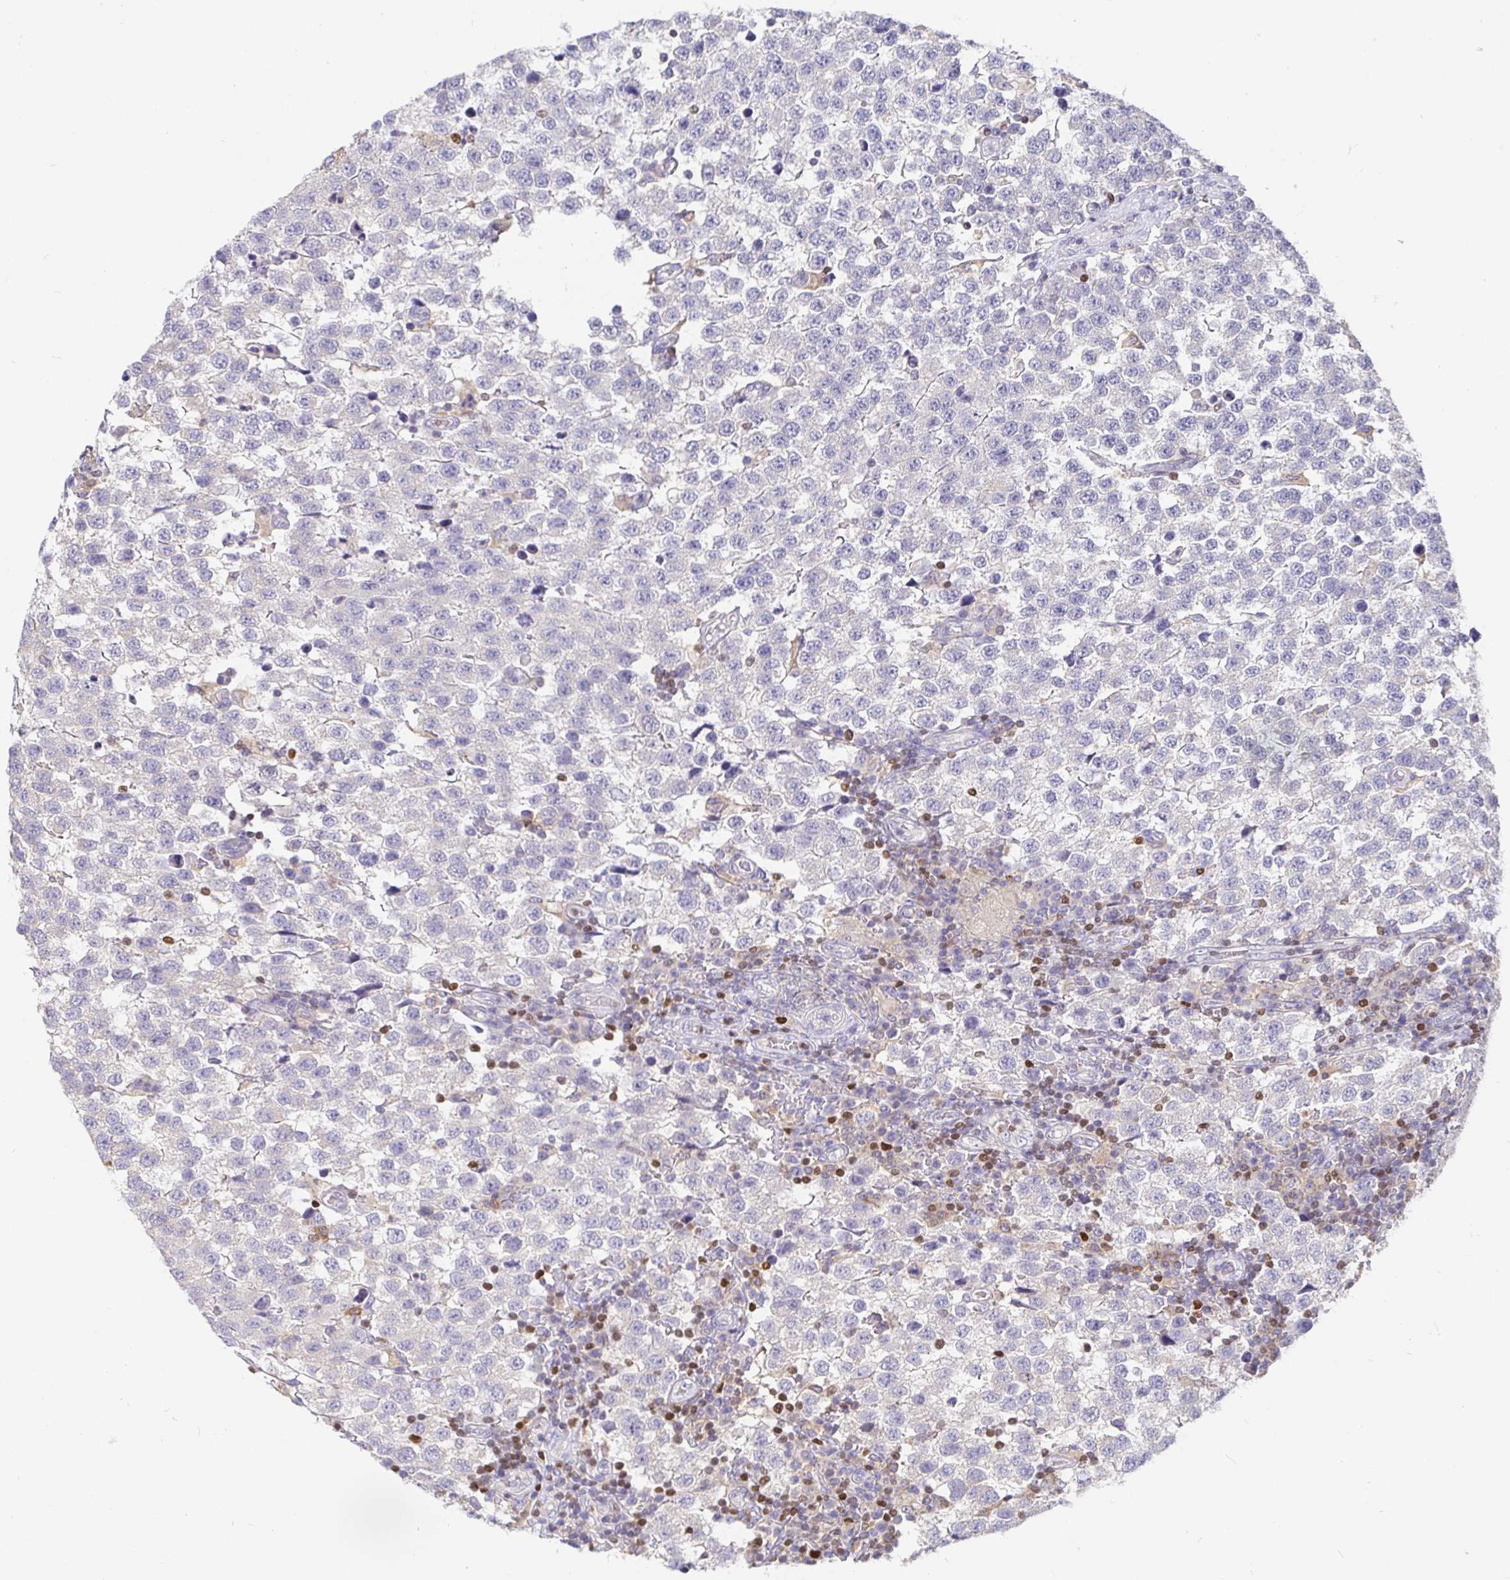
{"staining": {"intensity": "negative", "quantity": "none", "location": "none"}, "tissue": "testis cancer", "cell_type": "Tumor cells", "image_type": "cancer", "snomed": [{"axis": "morphology", "description": "Seminoma, NOS"}, {"axis": "topography", "description": "Testis"}], "caption": "Immunohistochemistry (IHC) micrograph of neoplastic tissue: testis cancer stained with DAB (3,3'-diaminobenzidine) demonstrates no significant protein positivity in tumor cells.", "gene": "SATB1", "patient": {"sex": "male", "age": 34}}